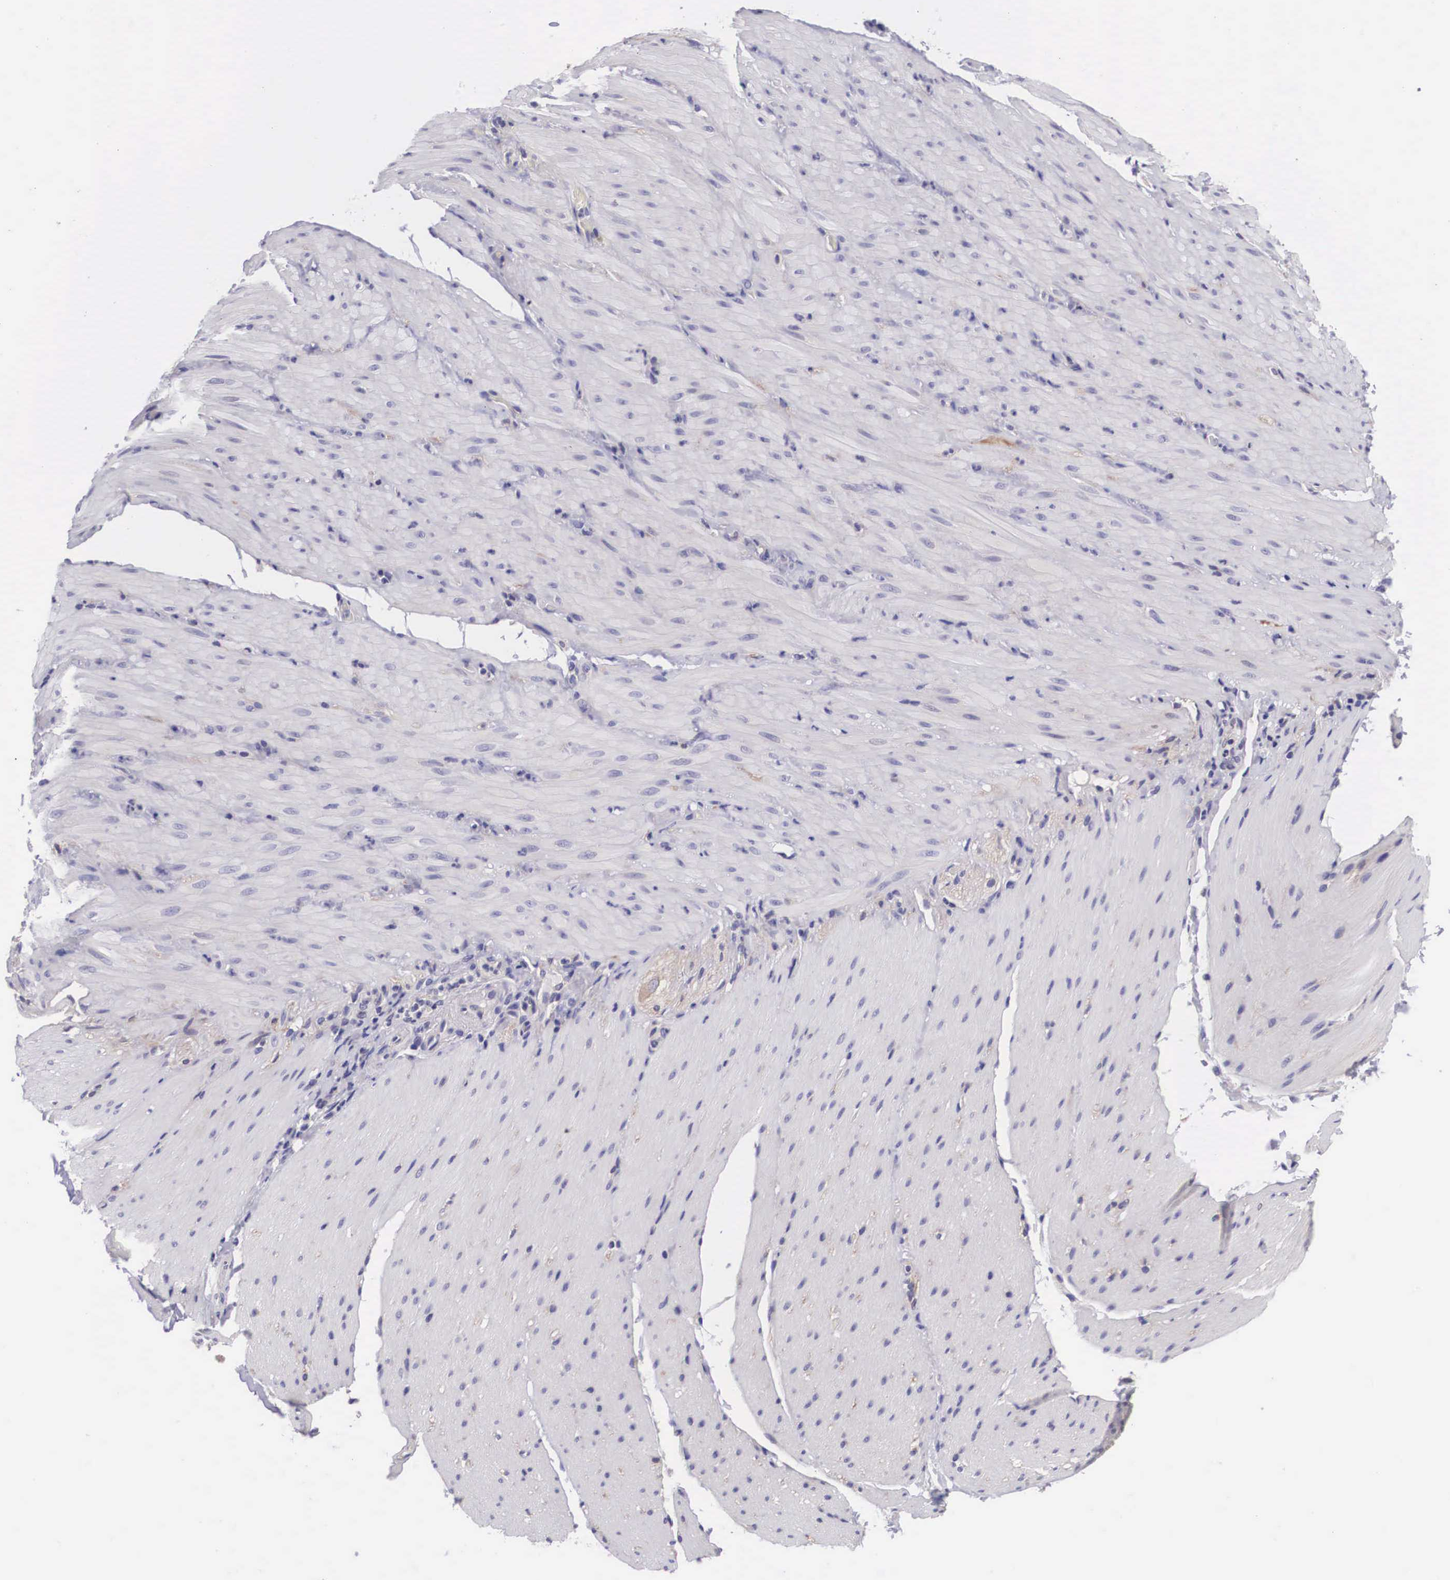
{"staining": {"intensity": "negative", "quantity": "none", "location": "none"}, "tissue": "smooth muscle", "cell_type": "Smooth muscle cells", "image_type": "normal", "snomed": [{"axis": "morphology", "description": "Normal tissue, NOS"}, {"axis": "topography", "description": "Duodenum"}], "caption": "An immunohistochemistry (IHC) image of normal smooth muscle is shown. There is no staining in smooth muscle cells of smooth muscle.", "gene": "ARG2", "patient": {"sex": "male", "age": 63}}